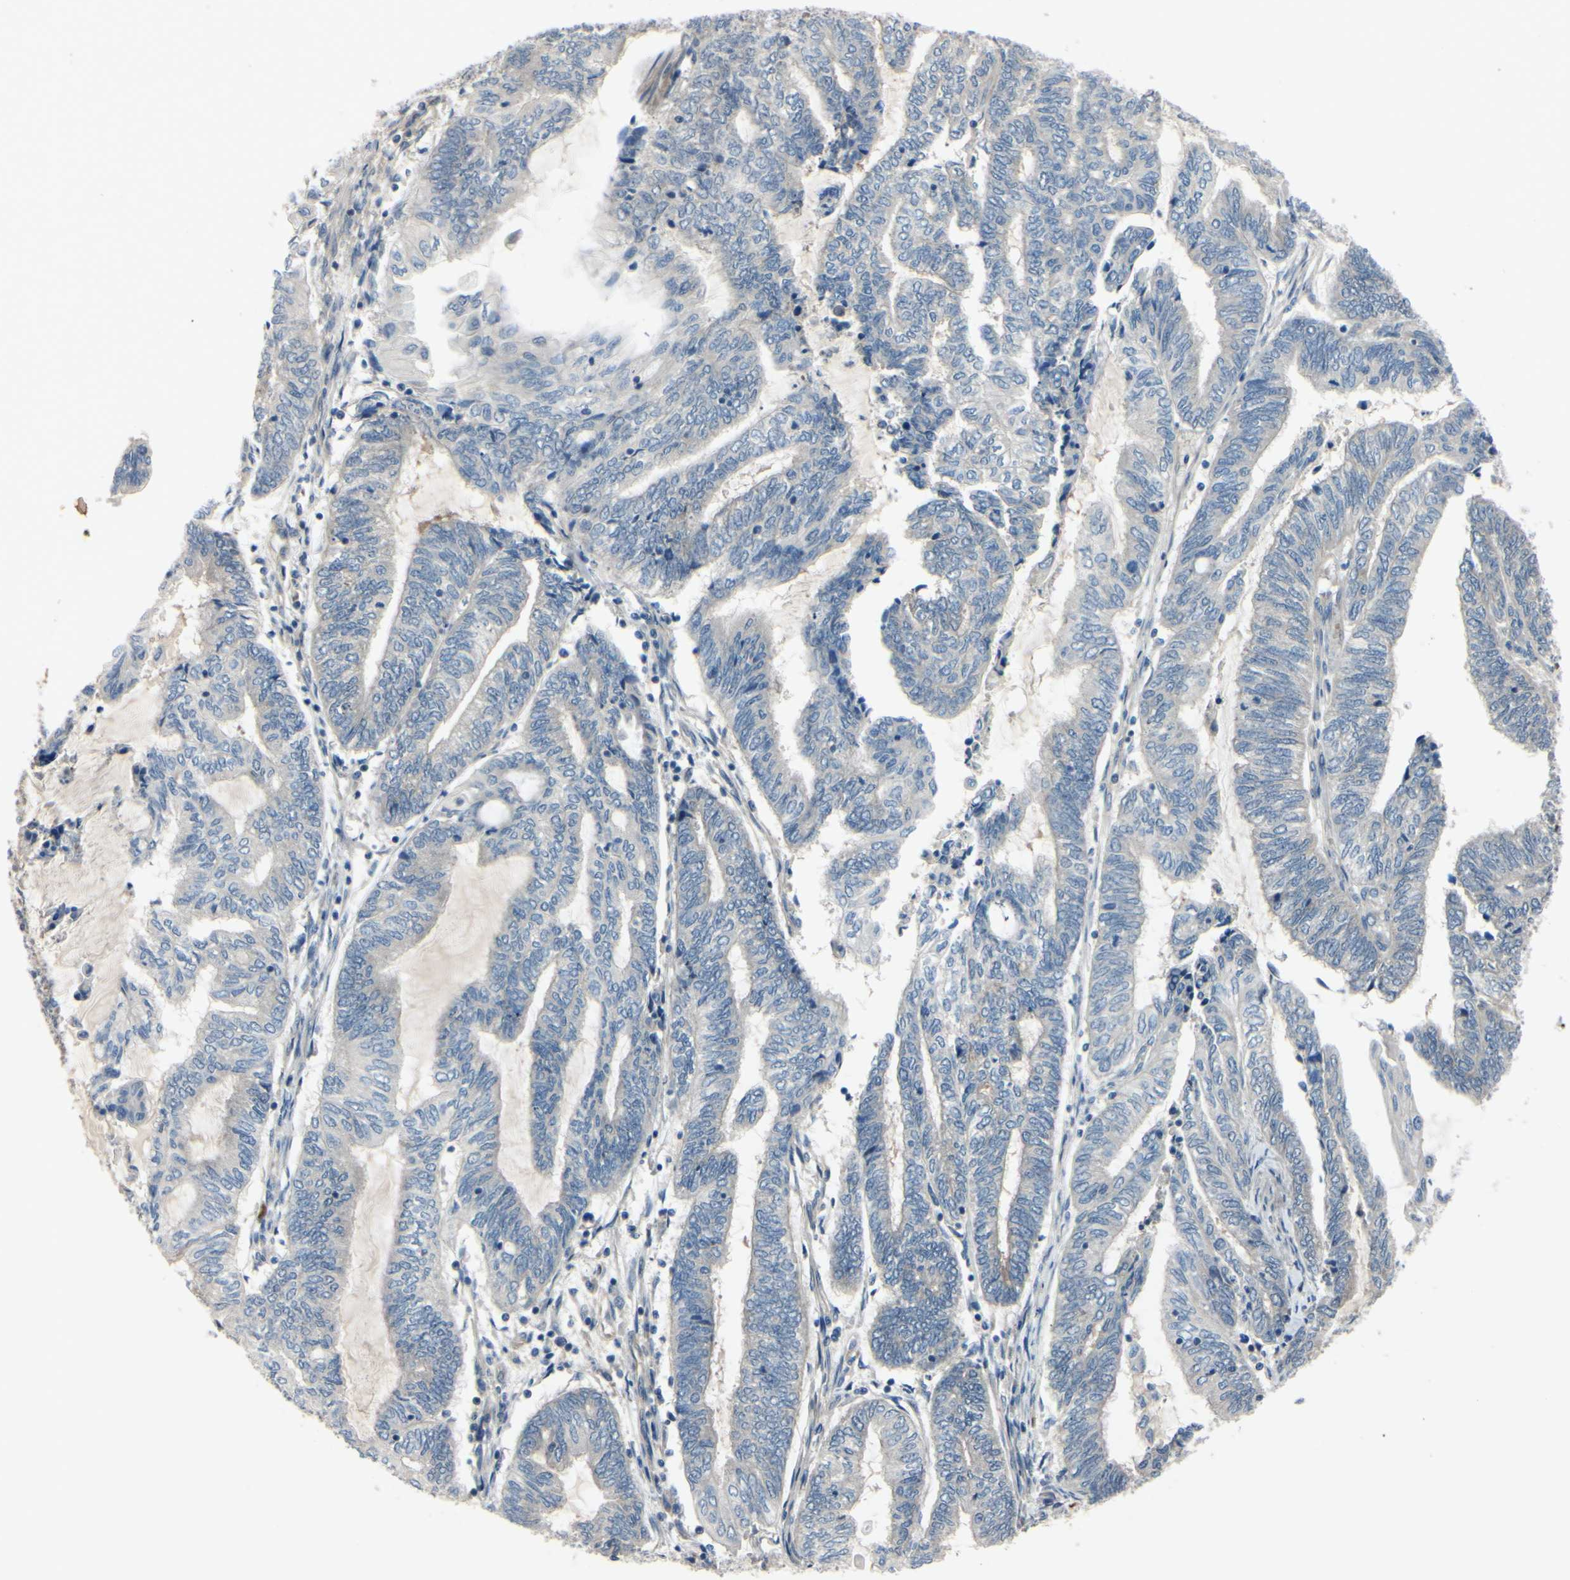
{"staining": {"intensity": "weak", "quantity": "25%-75%", "location": "cytoplasmic/membranous"}, "tissue": "endometrial cancer", "cell_type": "Tumor cells", "image_type": "cancer", "snomed": [{"axis": "morphology", "description": "Adenocarcinoma, NOS"}, {"axis": "topography", "description": "Uterus"}, {"axis": "topography", "description": "Endometrium"}], "caption": "Endometrial cancer stained with DAB immunohistochemistry demonstrates low levels of weak cytoplasmic/membranous positivity in about 25%-75% of tumor cells. Immunohistochemistry stains the protein in brown and the nuclei are stained blue.", "gene": "COMMD9", "patient": {"sex": "female", "age": 70}}